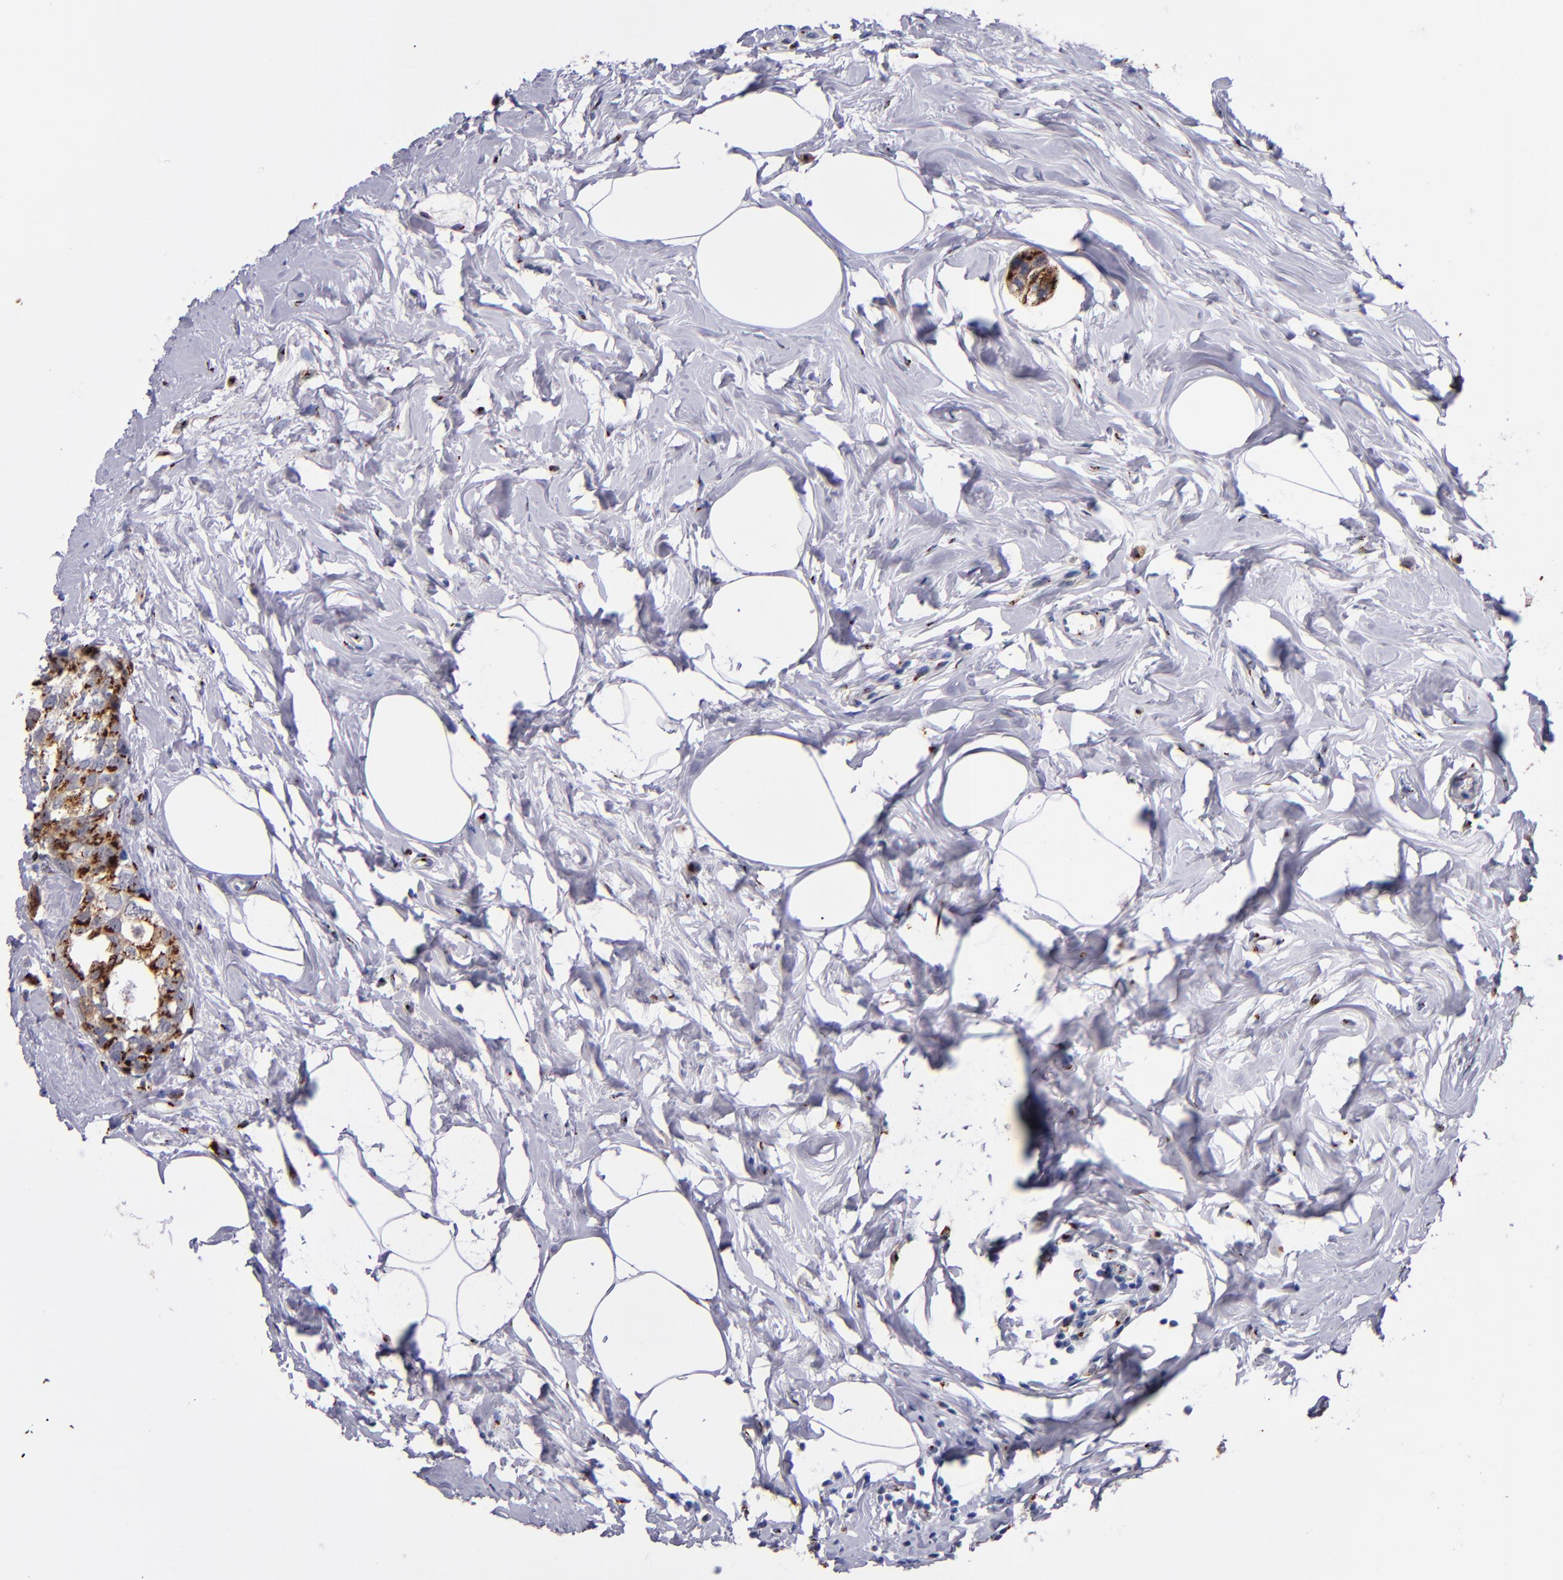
{"staining": {"intensity": "strong", "quantity": ">75%", "location": "cytoplasmic/membranous"}, "tissue": "breast cancer", "cell_type": "Tumor cells", "image_type": "cancer", "snomed": [{"axis": "morphology", "description": "Normal tissue, NOS"}, {"axis": "morphology", "description": "Duct carcinoma"}, {"axis": "topography", "description": "Breast"}], "caption": "An image showing strong cytoplasmic/membranous expression in approximately >75% of tumor cells in breast invasive ductal carcinoma, as visualized by brown immunohistochemical staining.", "gene": "GOLIM4", "patient": {"sex": "female", "age": 50}}